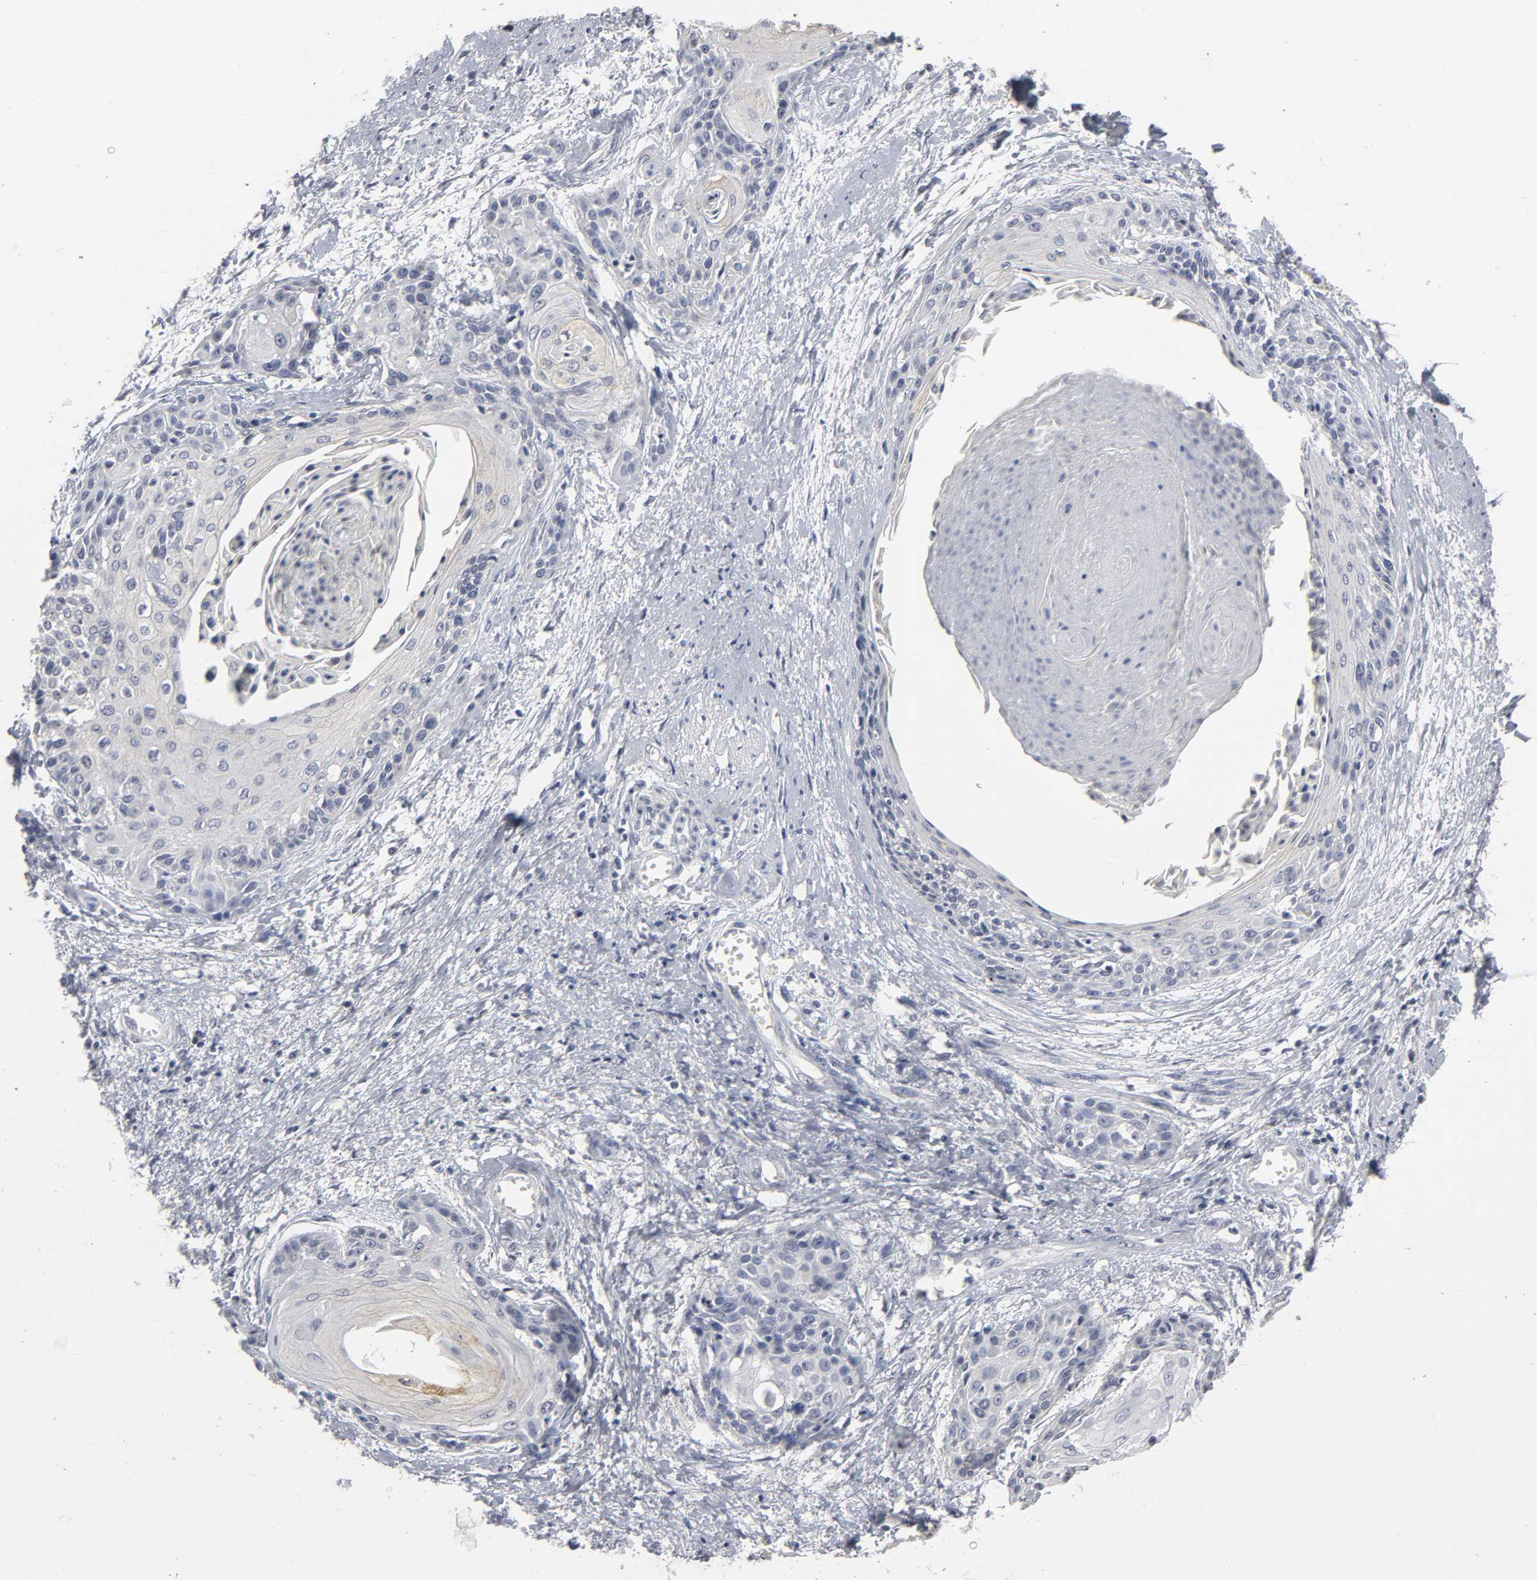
{"staining": {"intensity": "negative", "quantity": "none", "location": "none"}, "tissue": "cervical cancer", "cell_type": "Tumor cells", "image_type": "cancer", "snomed": [{"axis": "morphology", "description": "Squamous cell carcinoma, NOS"}, {"axis": "topography", "description": "Cervix"}], "caption": "DAB (3,3'-diaminobenzidine) immunohistochemical staining of human squamous cell carcinoma (cervical) exhibits no significant staining in tumor cells.", "gene": "TCAP", "patient": {"sex": "female", "age": 57}}